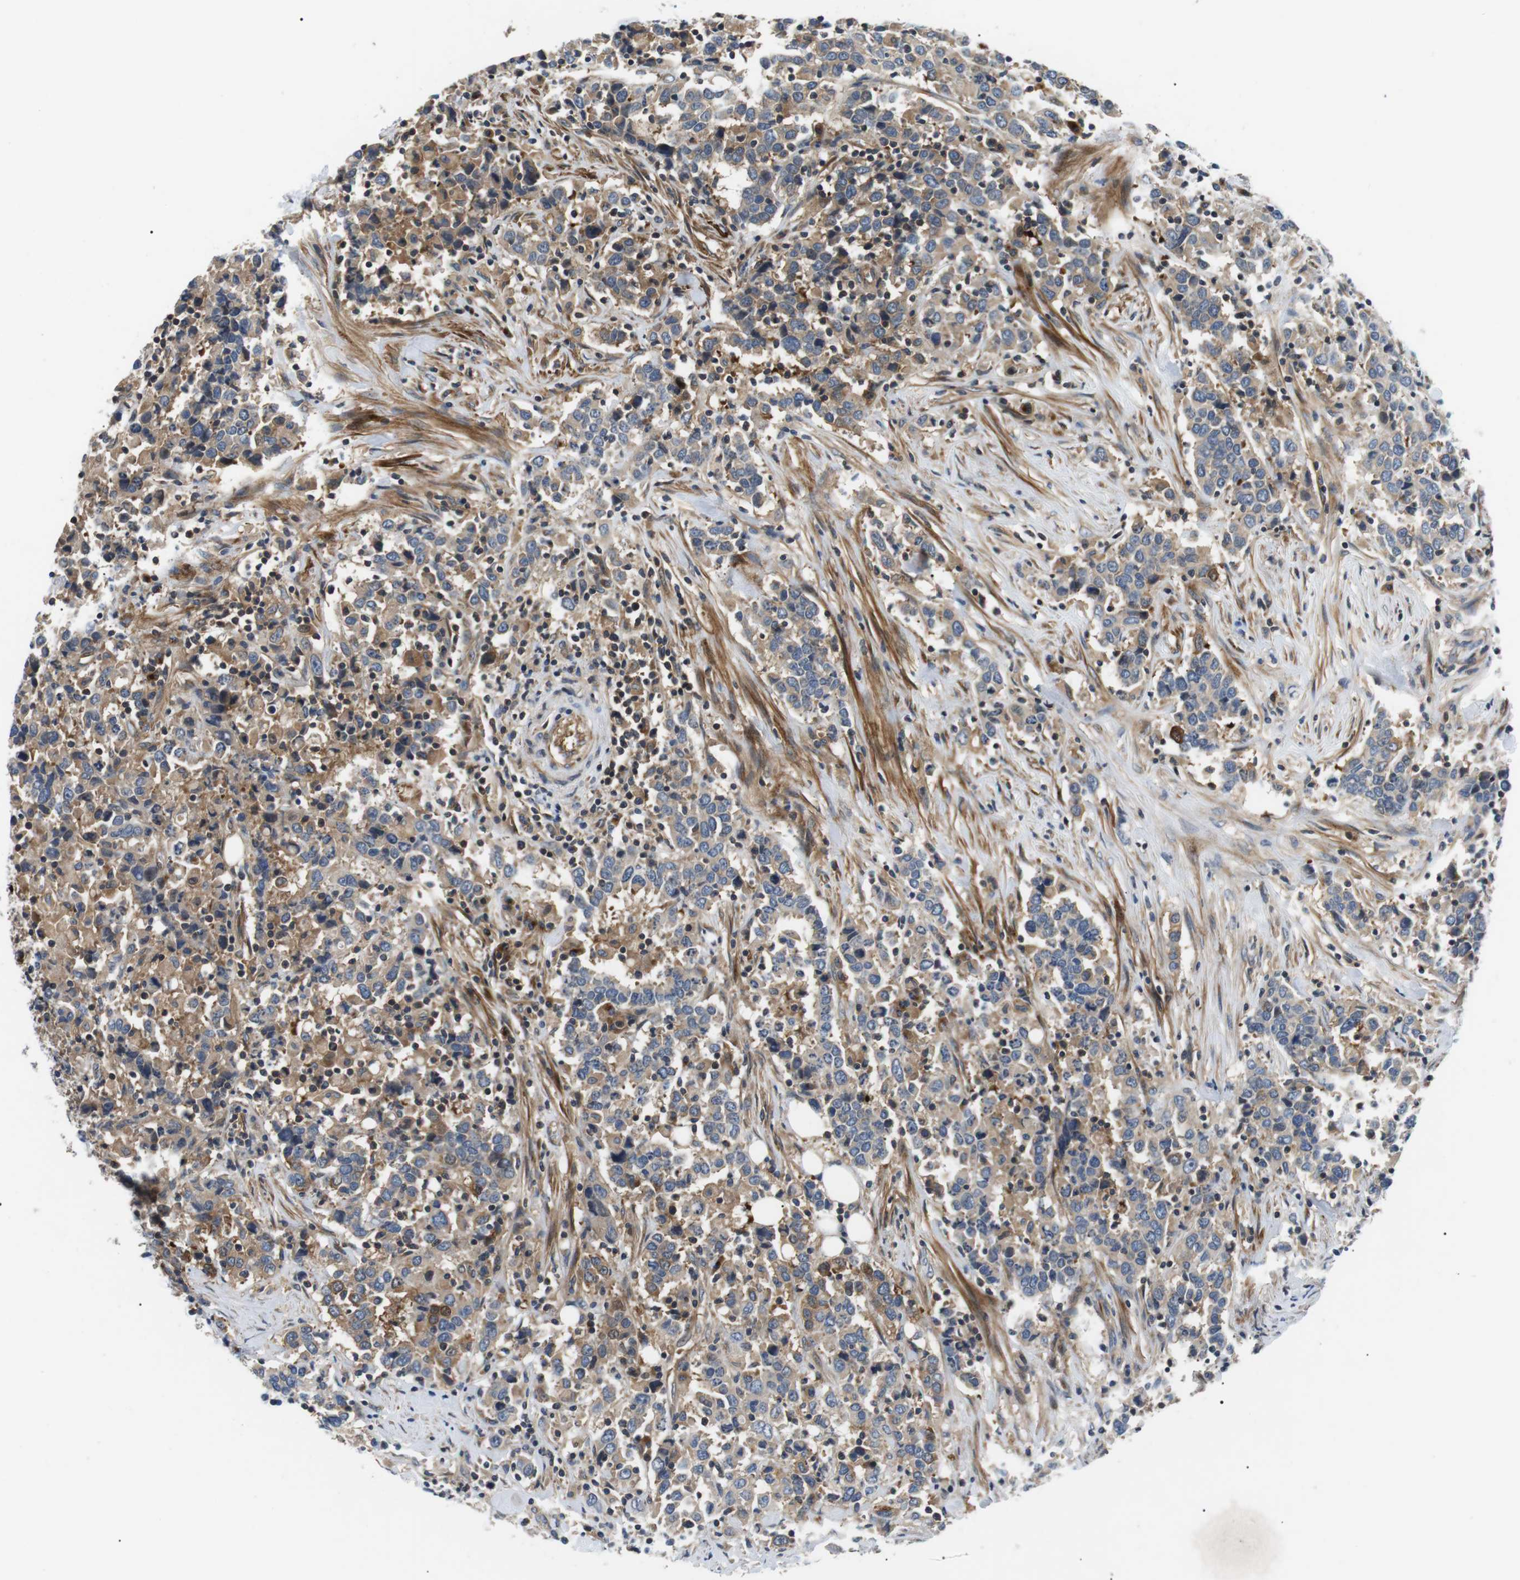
{"staining": {"intensity": "weak", "quantity": "<25%", "location": "cytoplasmic/membranous"}, "tissue": "urothelial cancer", "cell_type": "Tumor cells", "image_type": "cancer", "snomed": [{"axis": "morphology", "description": "Urothelial carcinoma, High grade"}, {"axis": "topography", "description": "Urinary bladder"}], "caption": "DAB (3,3'-diaminobenzidine) immunohistochemical staining of human urothelial carcinoma (high-grade) reveals no significant staining in tumor cells.", "gene": "DIPK1A", "patient": {"sex": "male", "age": 61}}